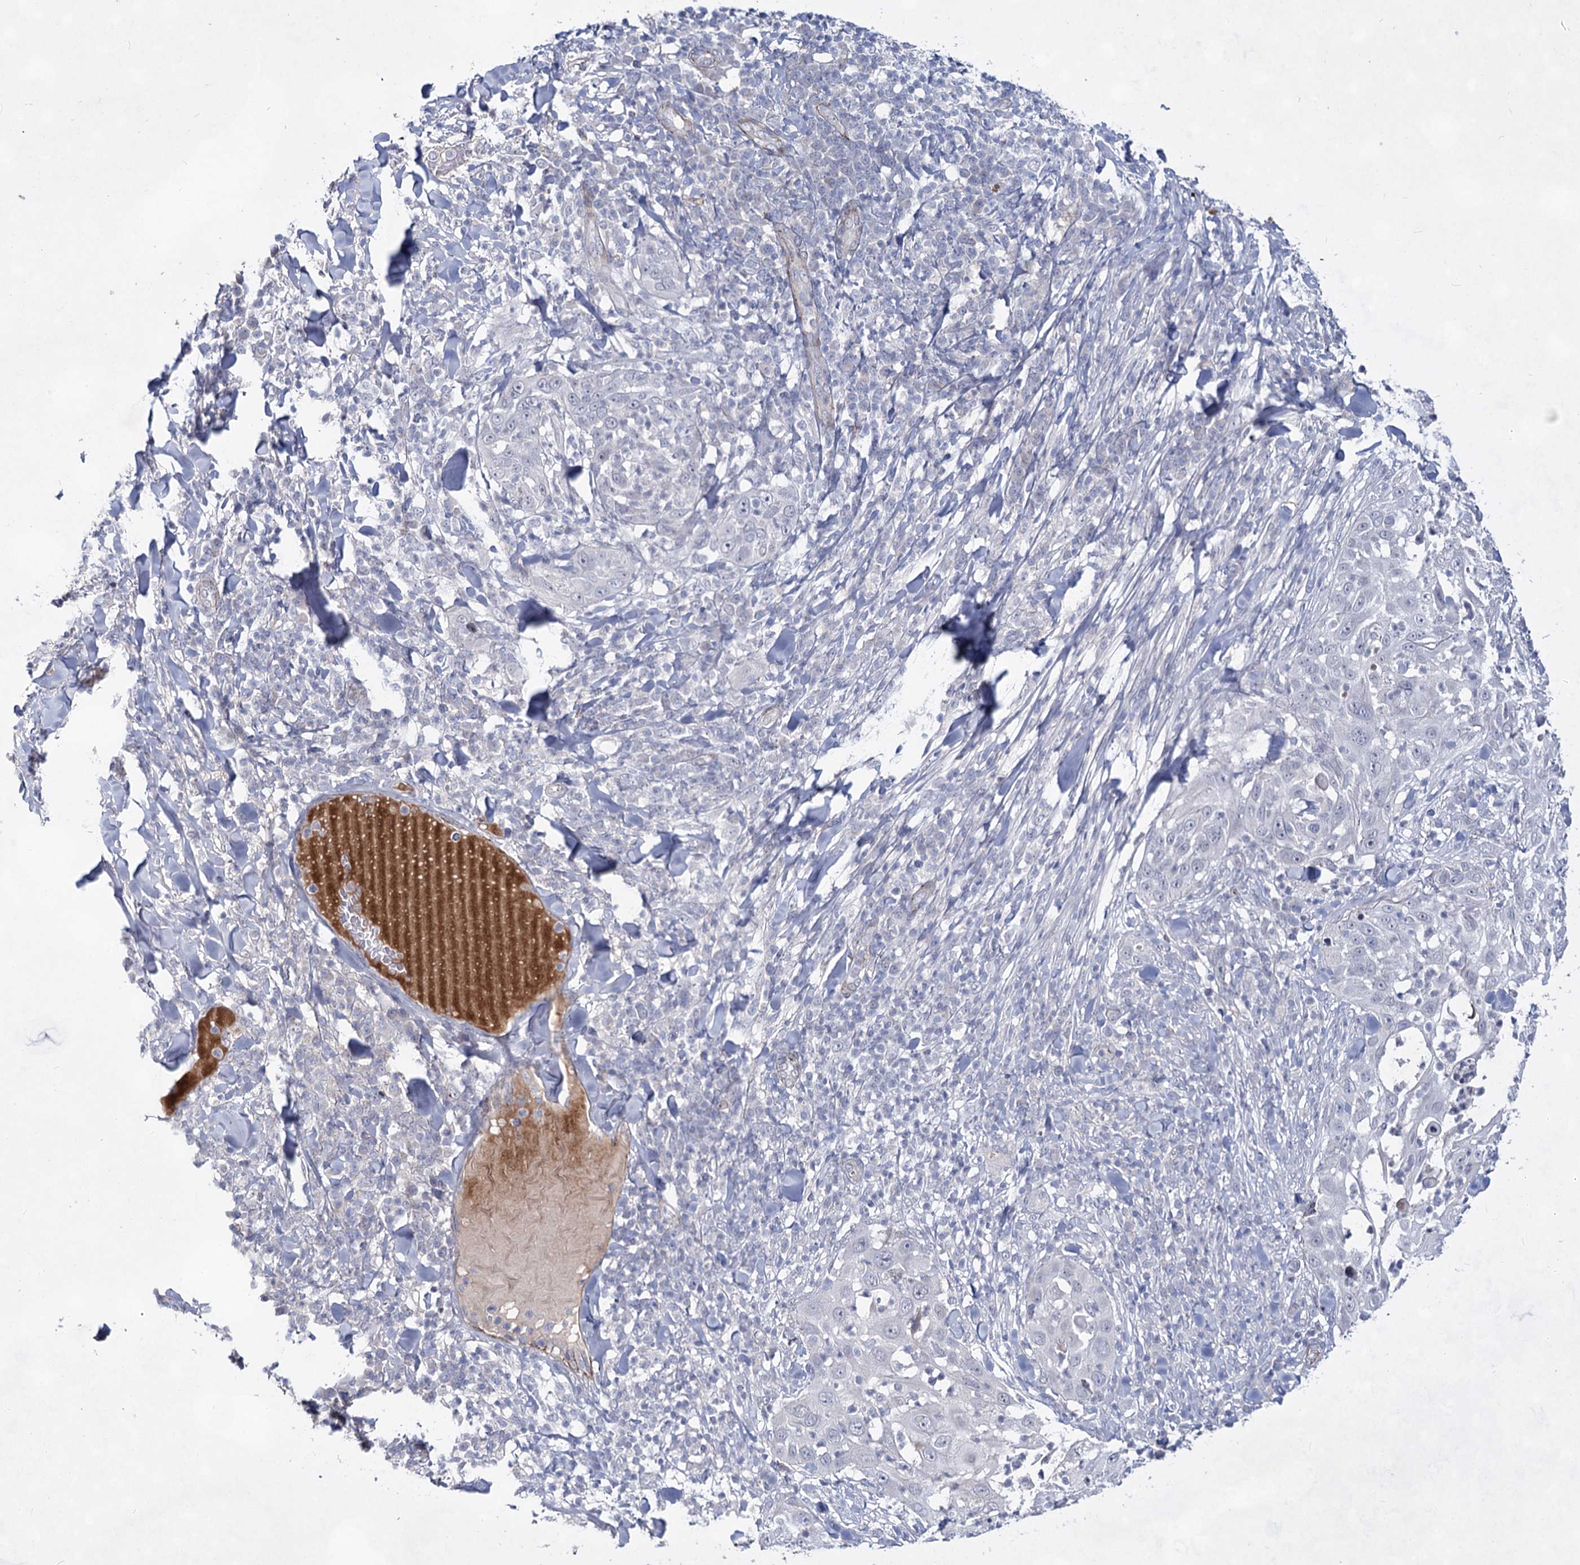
{"staining": {"intensity": "negative", "quantity": "none", "location": "none"}, "tissue": "skin cancer", "cell_type": "Tumor cells", "image_type": "cancer", "snomed": [{"axis": "morphology", "description": "Squamous cell carcinoma, NOS"}, {"axis": "topography", "description": "Skin"}], "caption": "Immunohistochemical staining of squamous cell carcinoma (skin) exhibits no significant staining in tumor cells. Brightfield microscopy of IHC stained with DAB (3,3'-diaminobenzidine) (brown) and hematoxylin (blue), captured at high magnification.", "gene": "ATL2", "patient": {"sex": "female", "age": 44}}